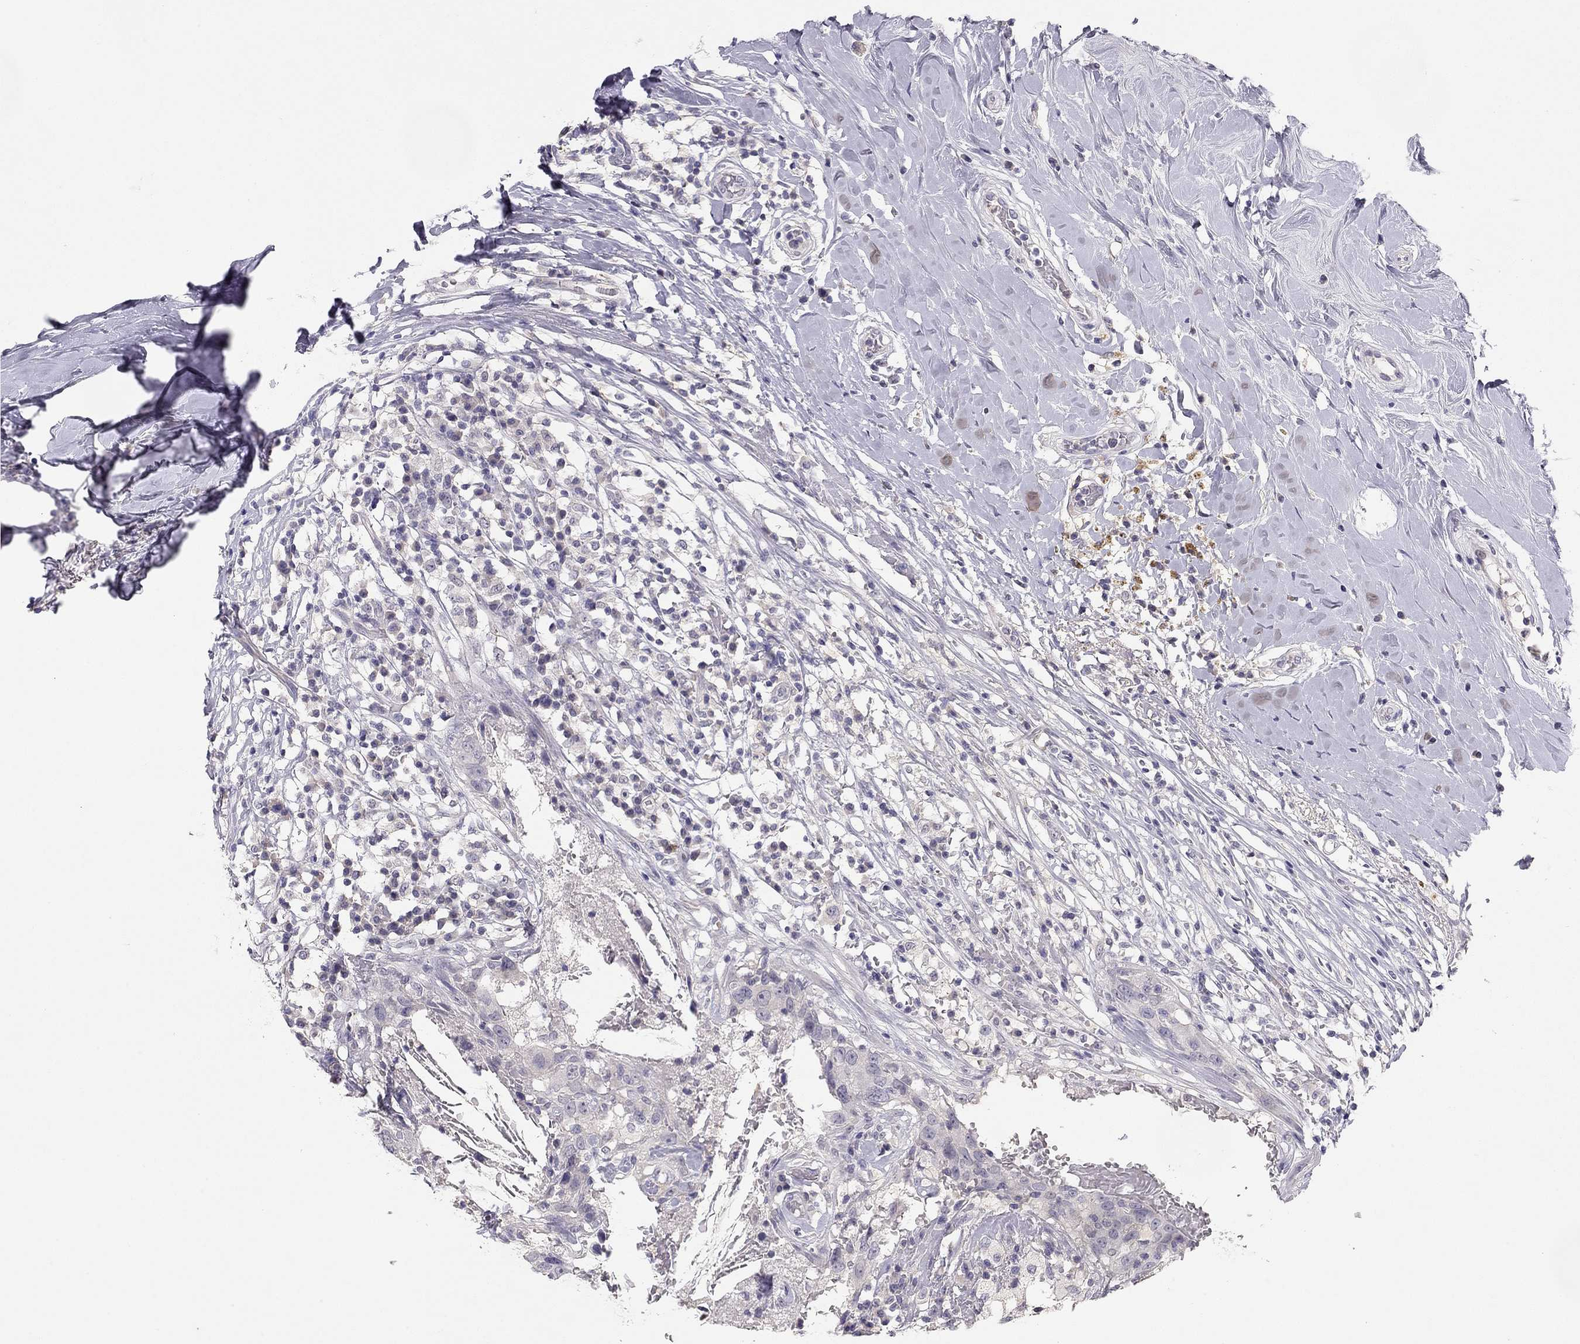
{"staining": {"intensity": "negative", "quantity": "none", "location": "none"}, "tissue": "breast cancer", "cell_type": "Tumor cells", "image_type": "cancer", "snomed": [{"axis": "morphology", "description": "Duct carcinoma"}, {"axis": "topography", "description": "Breast"}], "caption": "Tumor cells are negative for brown protein staining in breast cancer.", "gene": "ADORA2A", "patient": {"sex": "female", "age": 27}}